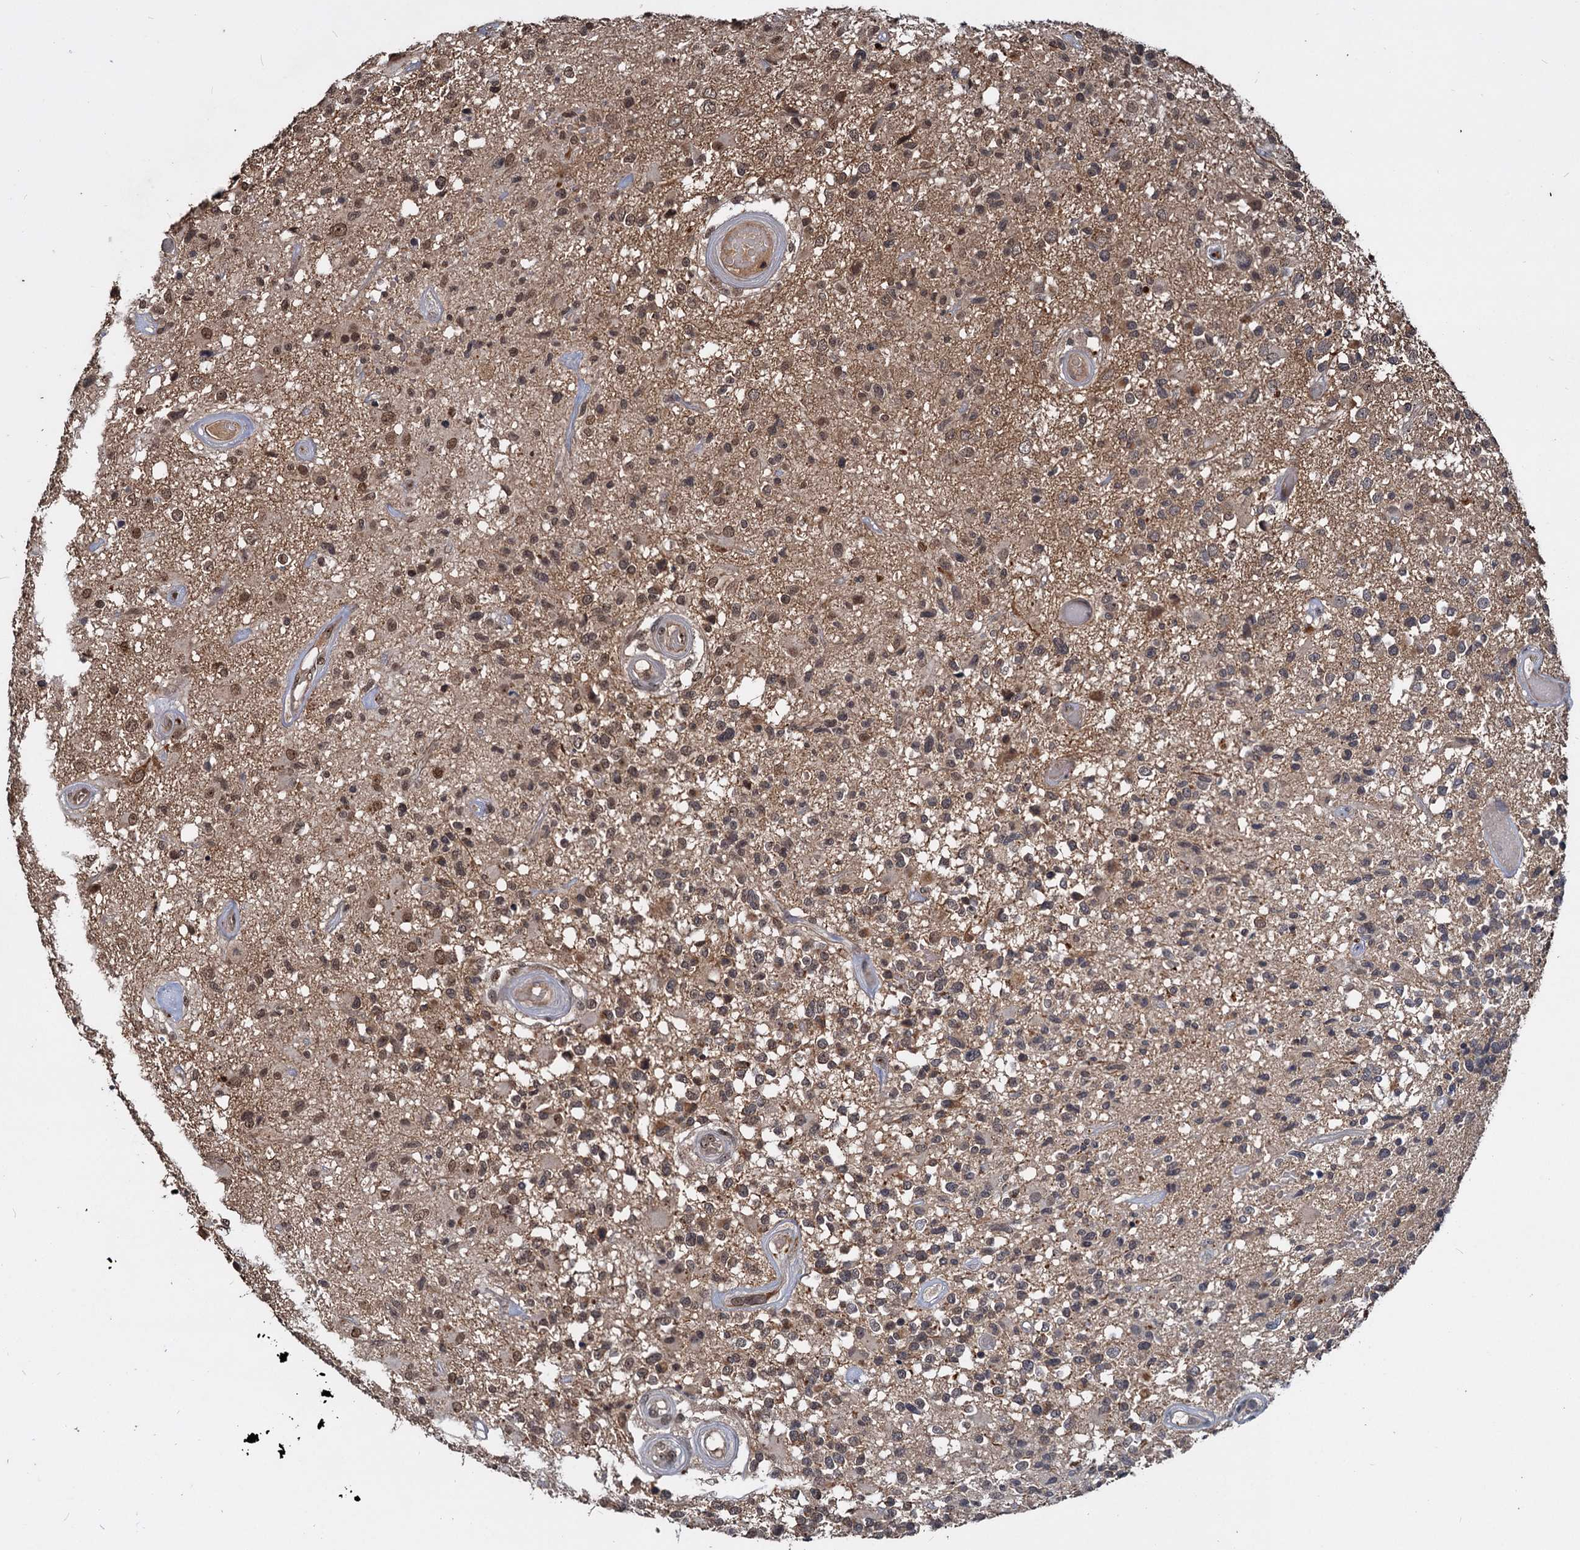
{"staining": {"intensity": "moderate", "quantity": "25%-75%", "location": "nuclear"}, "tissue": "glioma", "cell_type": "Tumor cells", "image_type": "cancer", "snomed": [{"axis": "morphology", "description": "Glioma, malignant, High grade"}, {"axis": "morphology", "description": "Glioblastoma, NOS"}, {"axis": "topography", "description": "Brain"}], "caption": "Protein staining shows moderate nuclear positivity in about 25%-75% of tumor cells in malignant glioma (high-grade).", "gene": "FAM216B", "patient": {"sex": "male", "age": 60}}